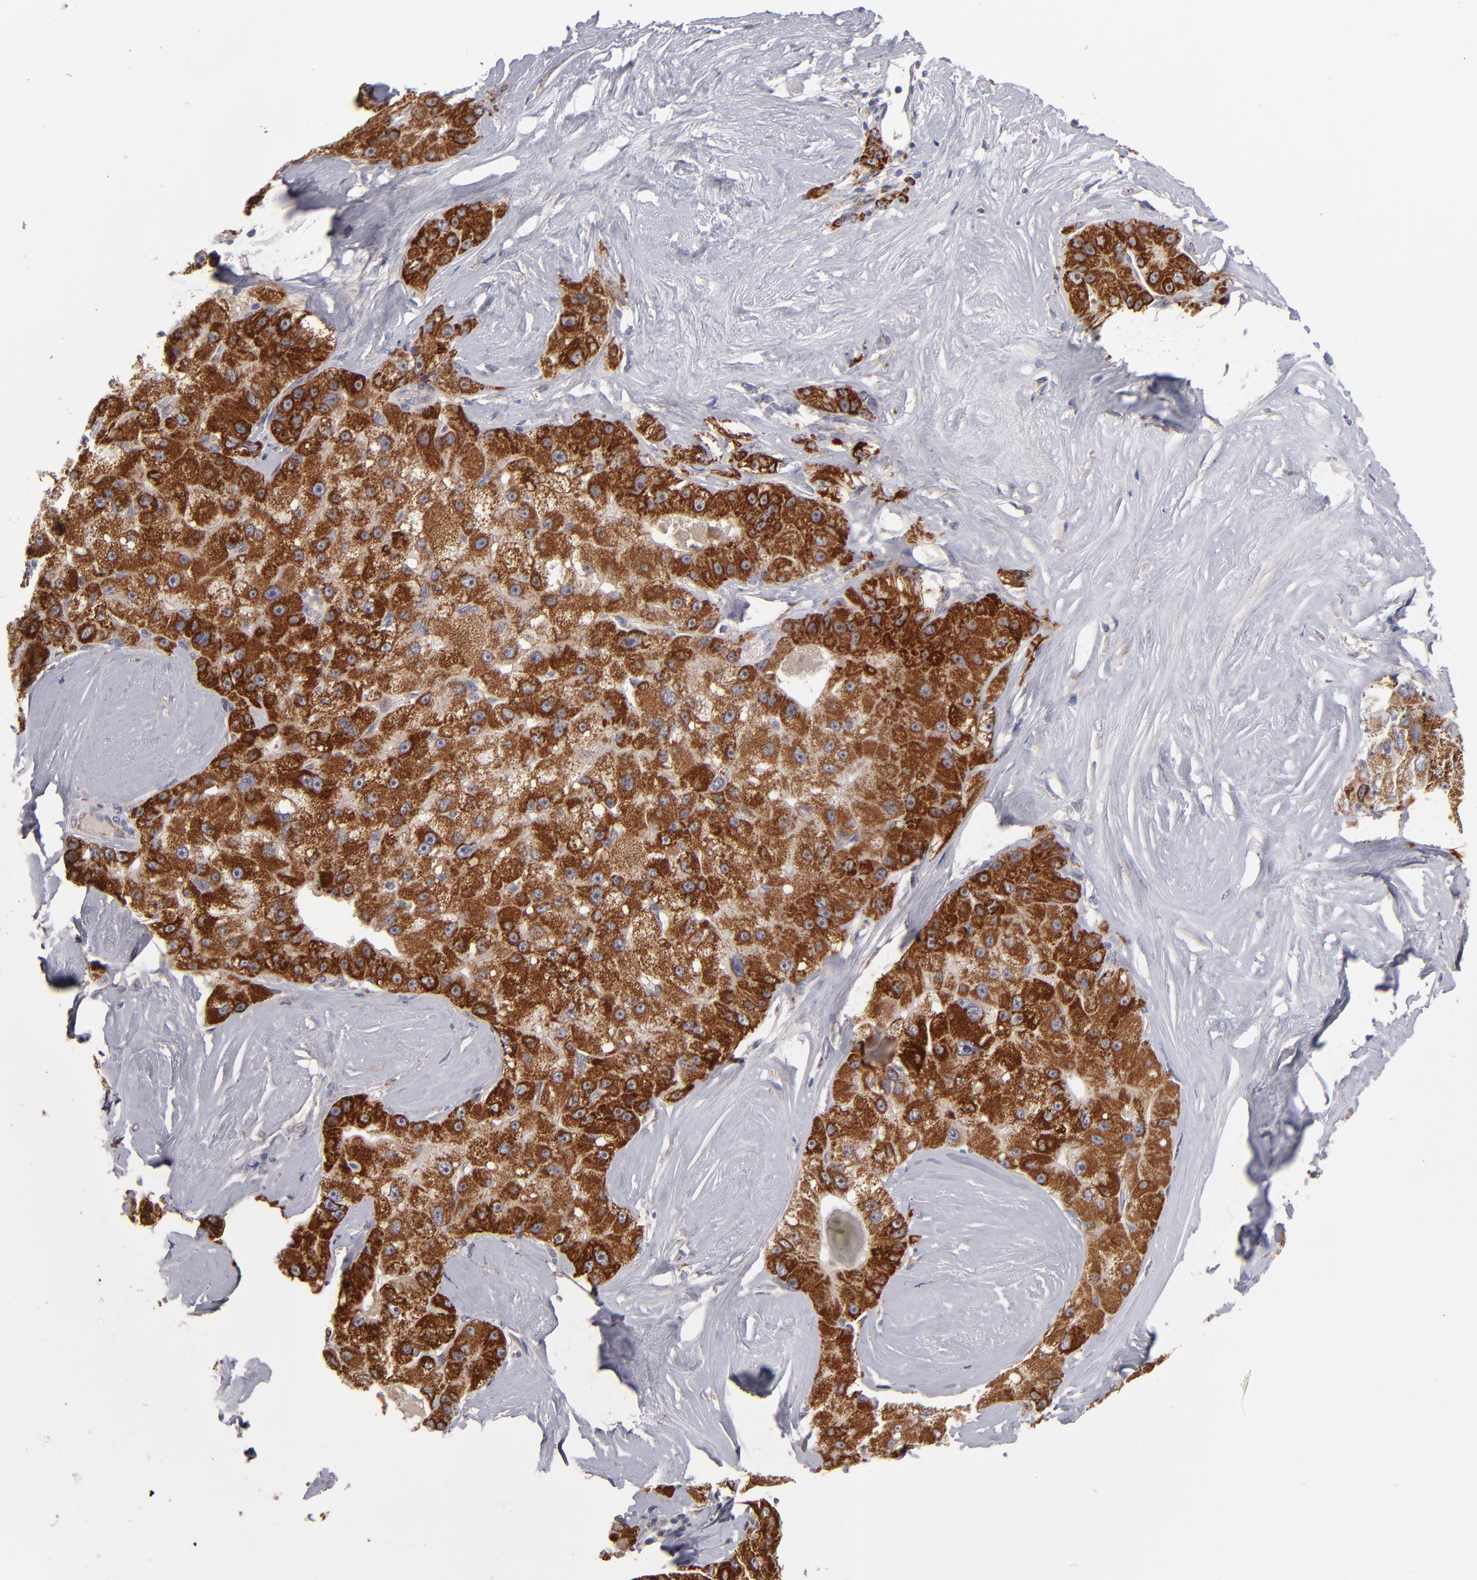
{"staining": {"intensity": "strong", "quantity": ">75%", "location": "cytoplasmic/membranous"}, "tissue": "liver cancer", "cell_type": "Tumor cells", "image_type": "cancer", "snomed": [{"axis": "morphology", "description": "Carcinoma, Hepatocellular, NOS"}, {"axis": "topography", "description": "Liver"}], "caption": "Strong cytoplasmic/membranous expression for a protein is present in approximately >75% of tumor cells of hepatocellular carcinoma (liver) using IHC.", "gene": "HCCS", "patient": {"sex": "male", "age": 80}}